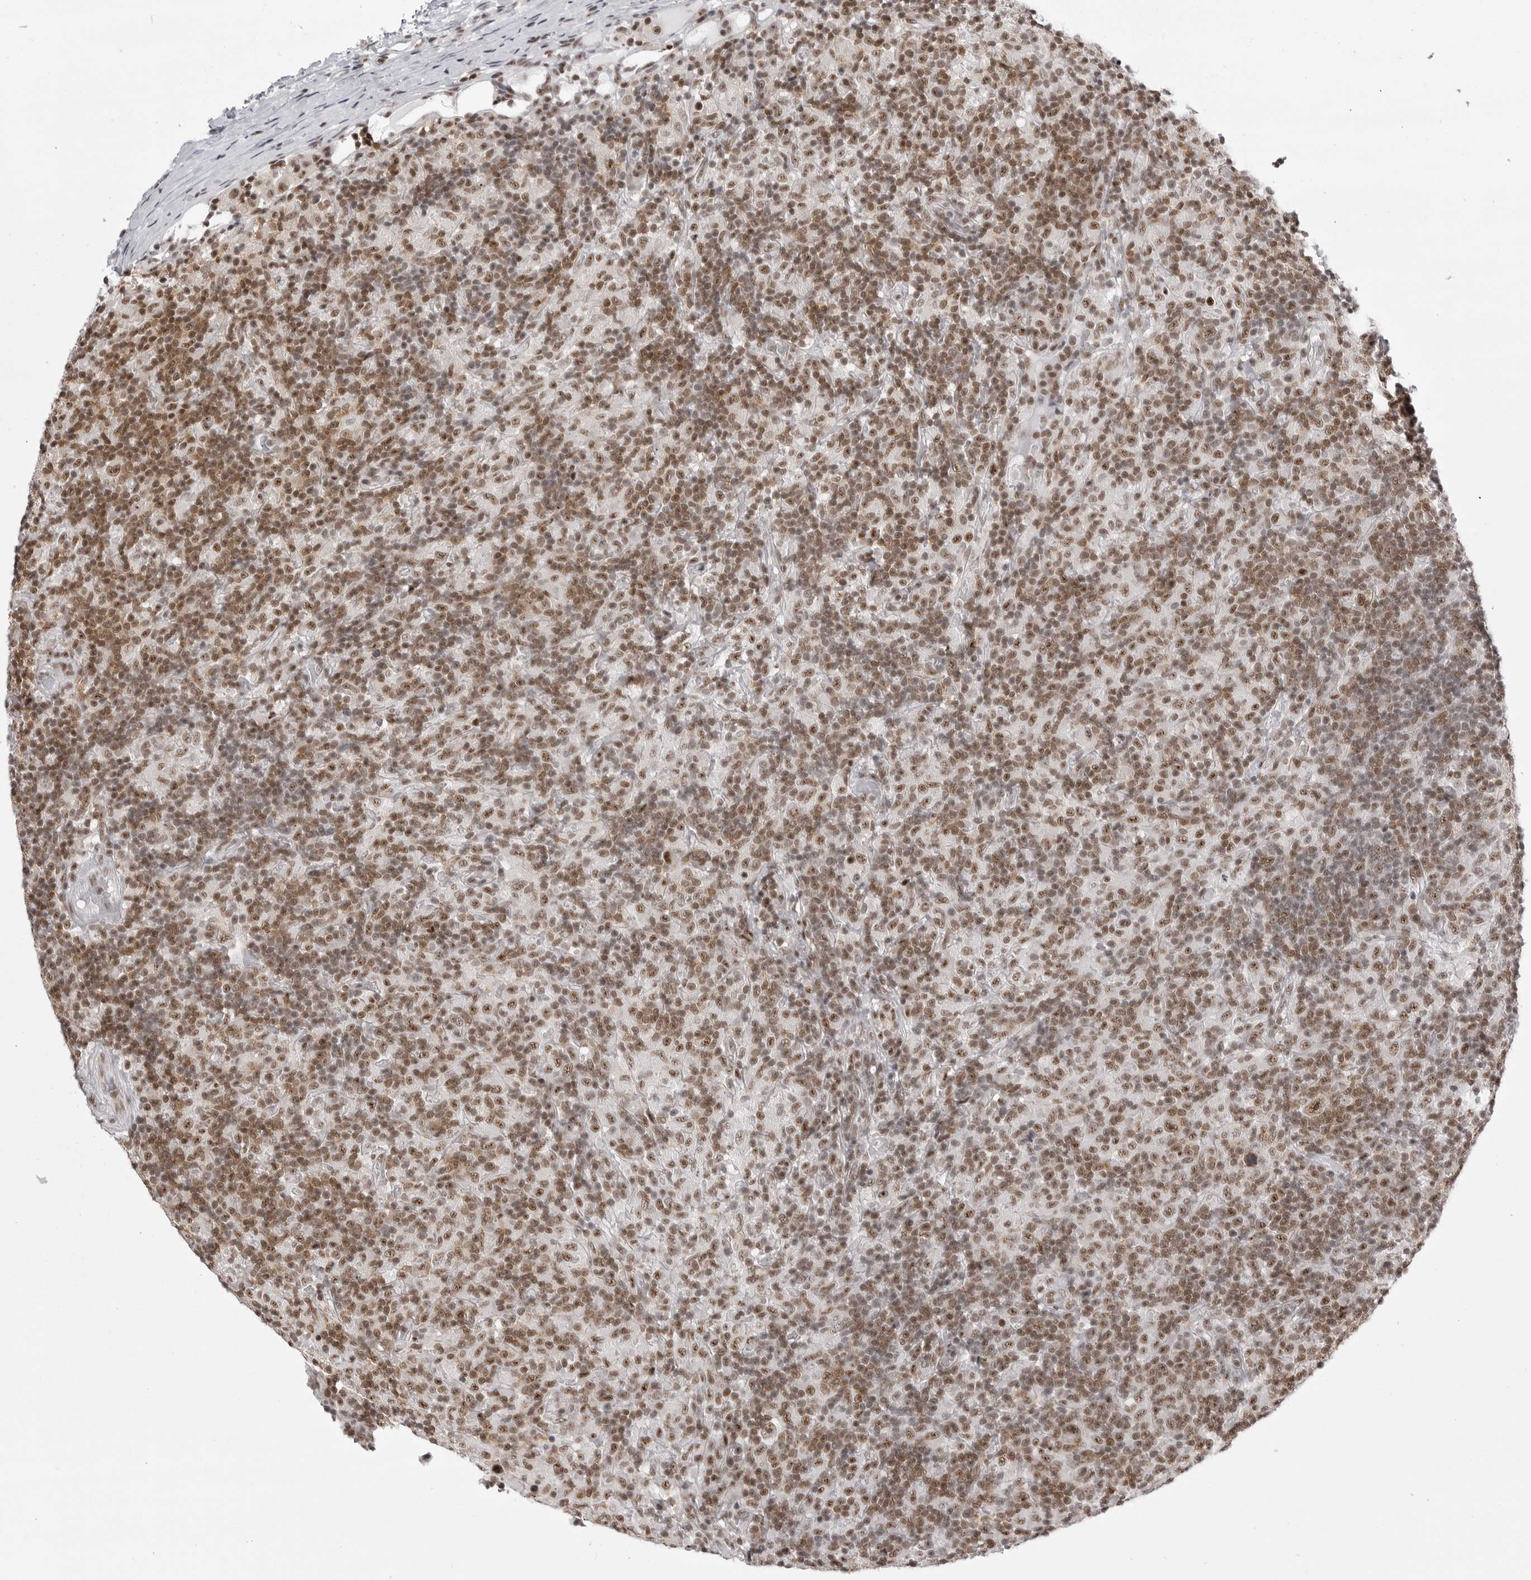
{"staining": {"intensity": "moderate", "quantity": ">75%", "location": "nuclear"}, "tissue": "lymphoma", "cell_type": "Tumor cells", "image_type": "cancer", "snomed": [{"axis": "morphology", "description": "Hodgkin's disease, NOS"}, {"axis": "topography", "description": "Lymph node"}], "caption": "This is an image of immunohistochemistry (IHC) staining of Hodgkin's disease, which shows moderate positivity in the nuclear of tumor cells.", "gene": "WRAP53", "patient": {"sex": "male", "age": 70}}